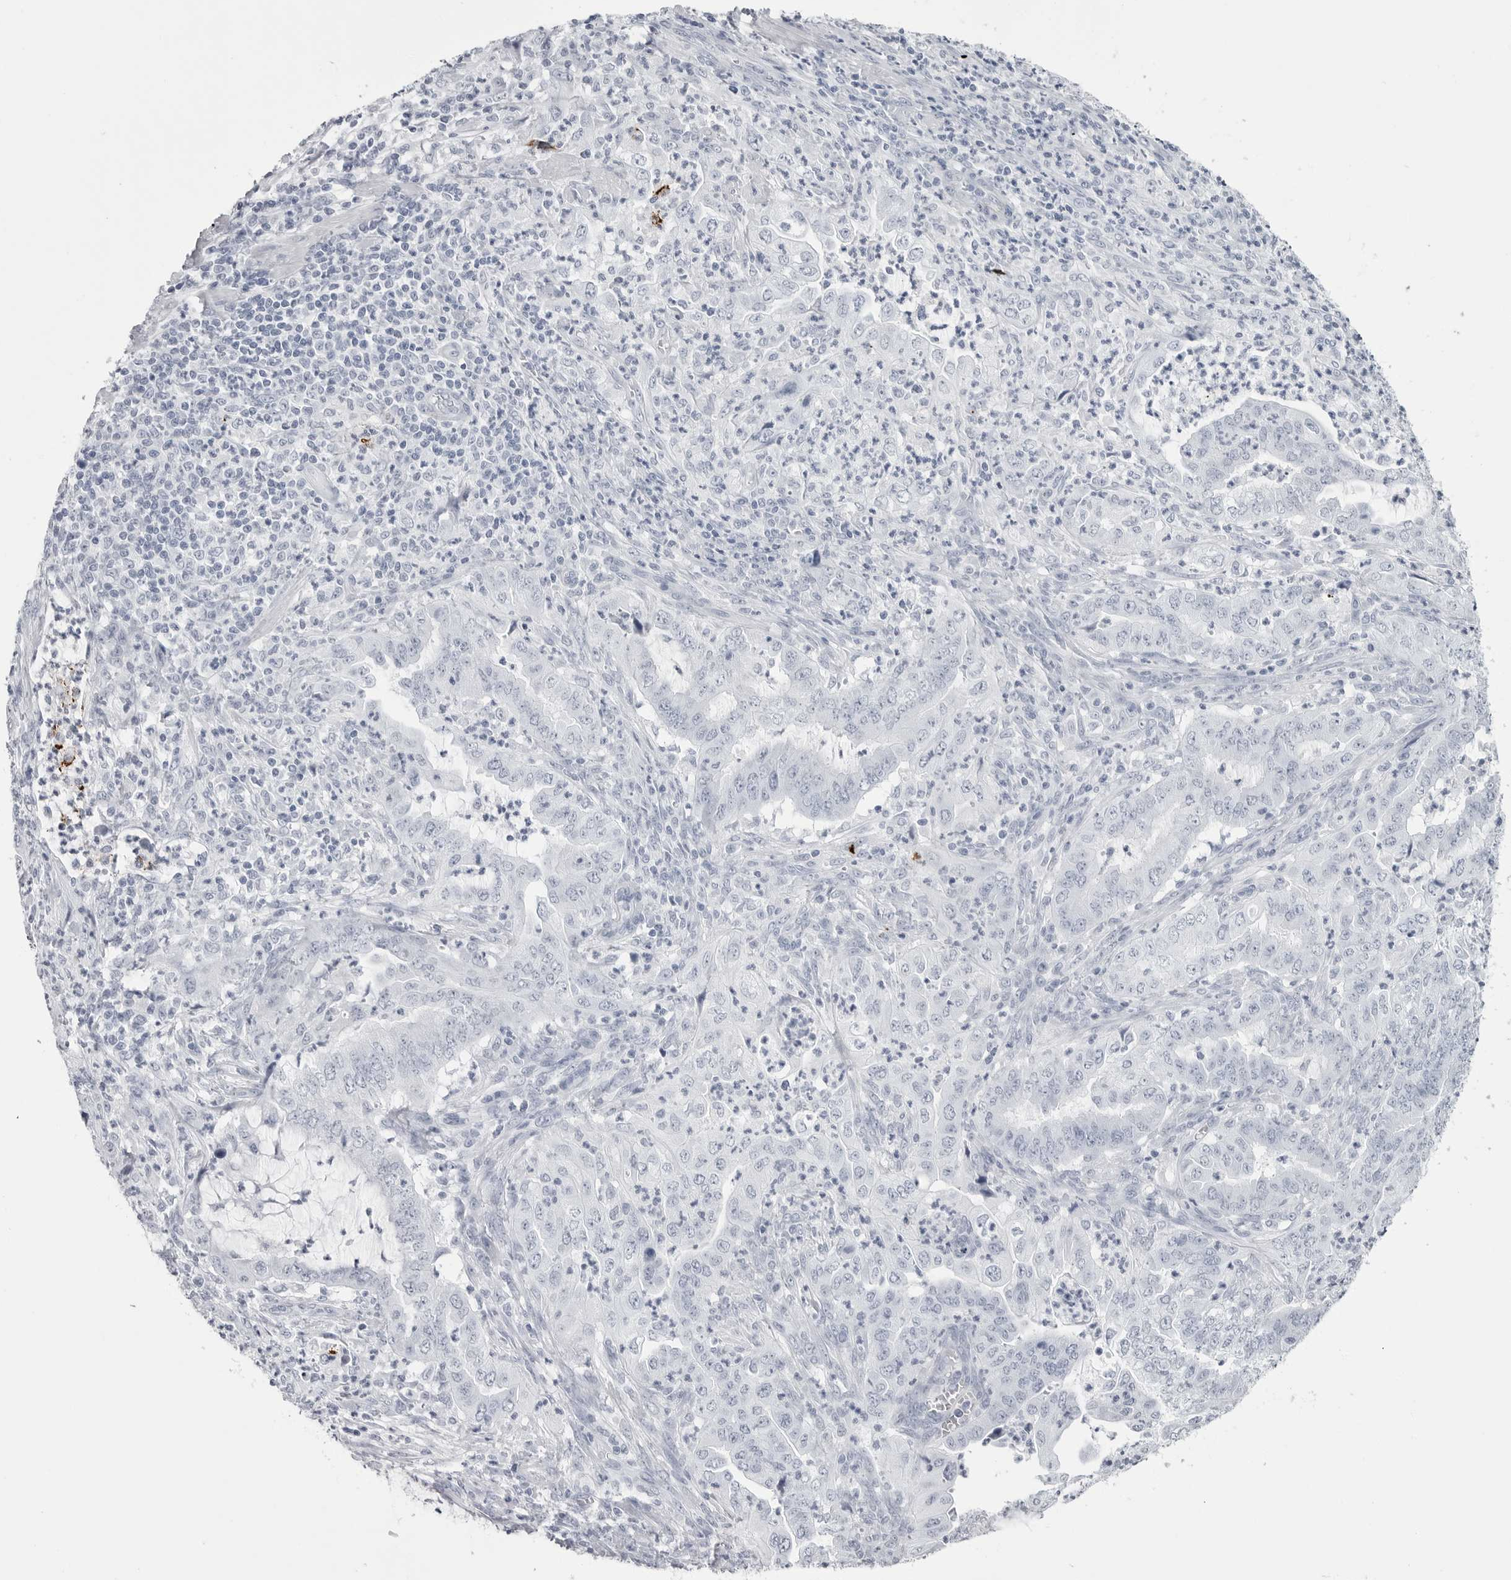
{"staining": {"intensity": "negative", "quantity": "none", "location": "none"}, "tissue": "endometrial cancer", "cell_type": "Tumor cells", "image_type": "cancer", "snomed": [{"axis": "morphology", "description": "Adenocarcinoma, NOS"}, {"axis": "topography", "description": "Endometrium"}], "caption": "Adenocarcinoma (endometrial) was stained to show a protein in brown. There is no significant staining in tumor cells. (DAB (3,3'-diaminobenzidine) immunohistochemistry (IHC) visualized using brightfield microscopy, high magnification).", "gene": "COL26A1", "patient": {"sex": "female", "age": 51}}